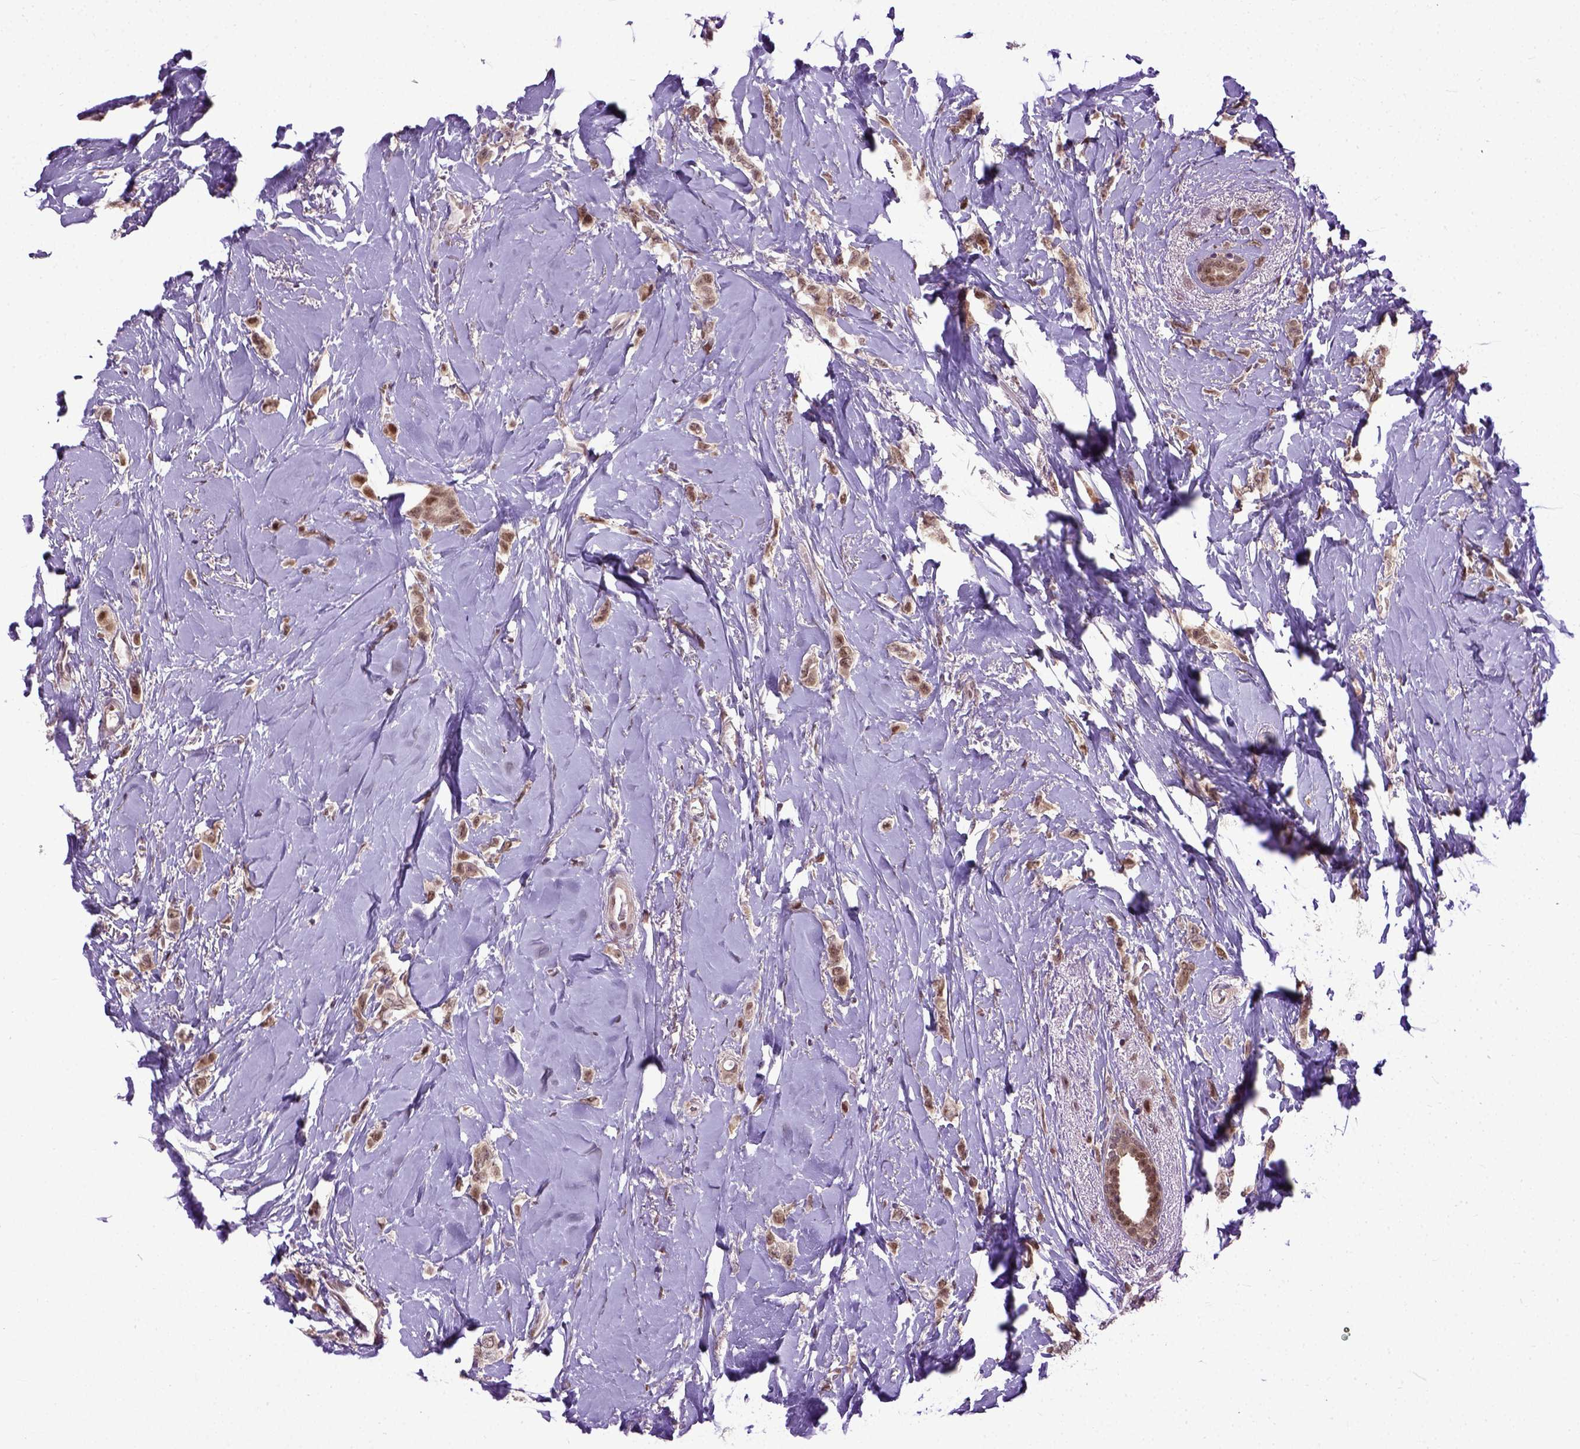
{"staining": {"intensity": "moderate", "quantity": ">75%", "location": "nuclear"}, "tissue": "breast cancer", "cell_type": "Tumor cells", "image_type": "cancer", "snomed": [{"axis": "morphology", "description": "Lobular carcinoma"}, {"axis": "topography", "description": "Breast"}], "caption": "DAB (3,3'-diaminobenzidine) immunohistochemical staining of human breast cancer displays moderate nuclear protein expression in about >75% of tumor cells.", "gene": "UBA3", "patient": {"sex": "female", "age": 66}}